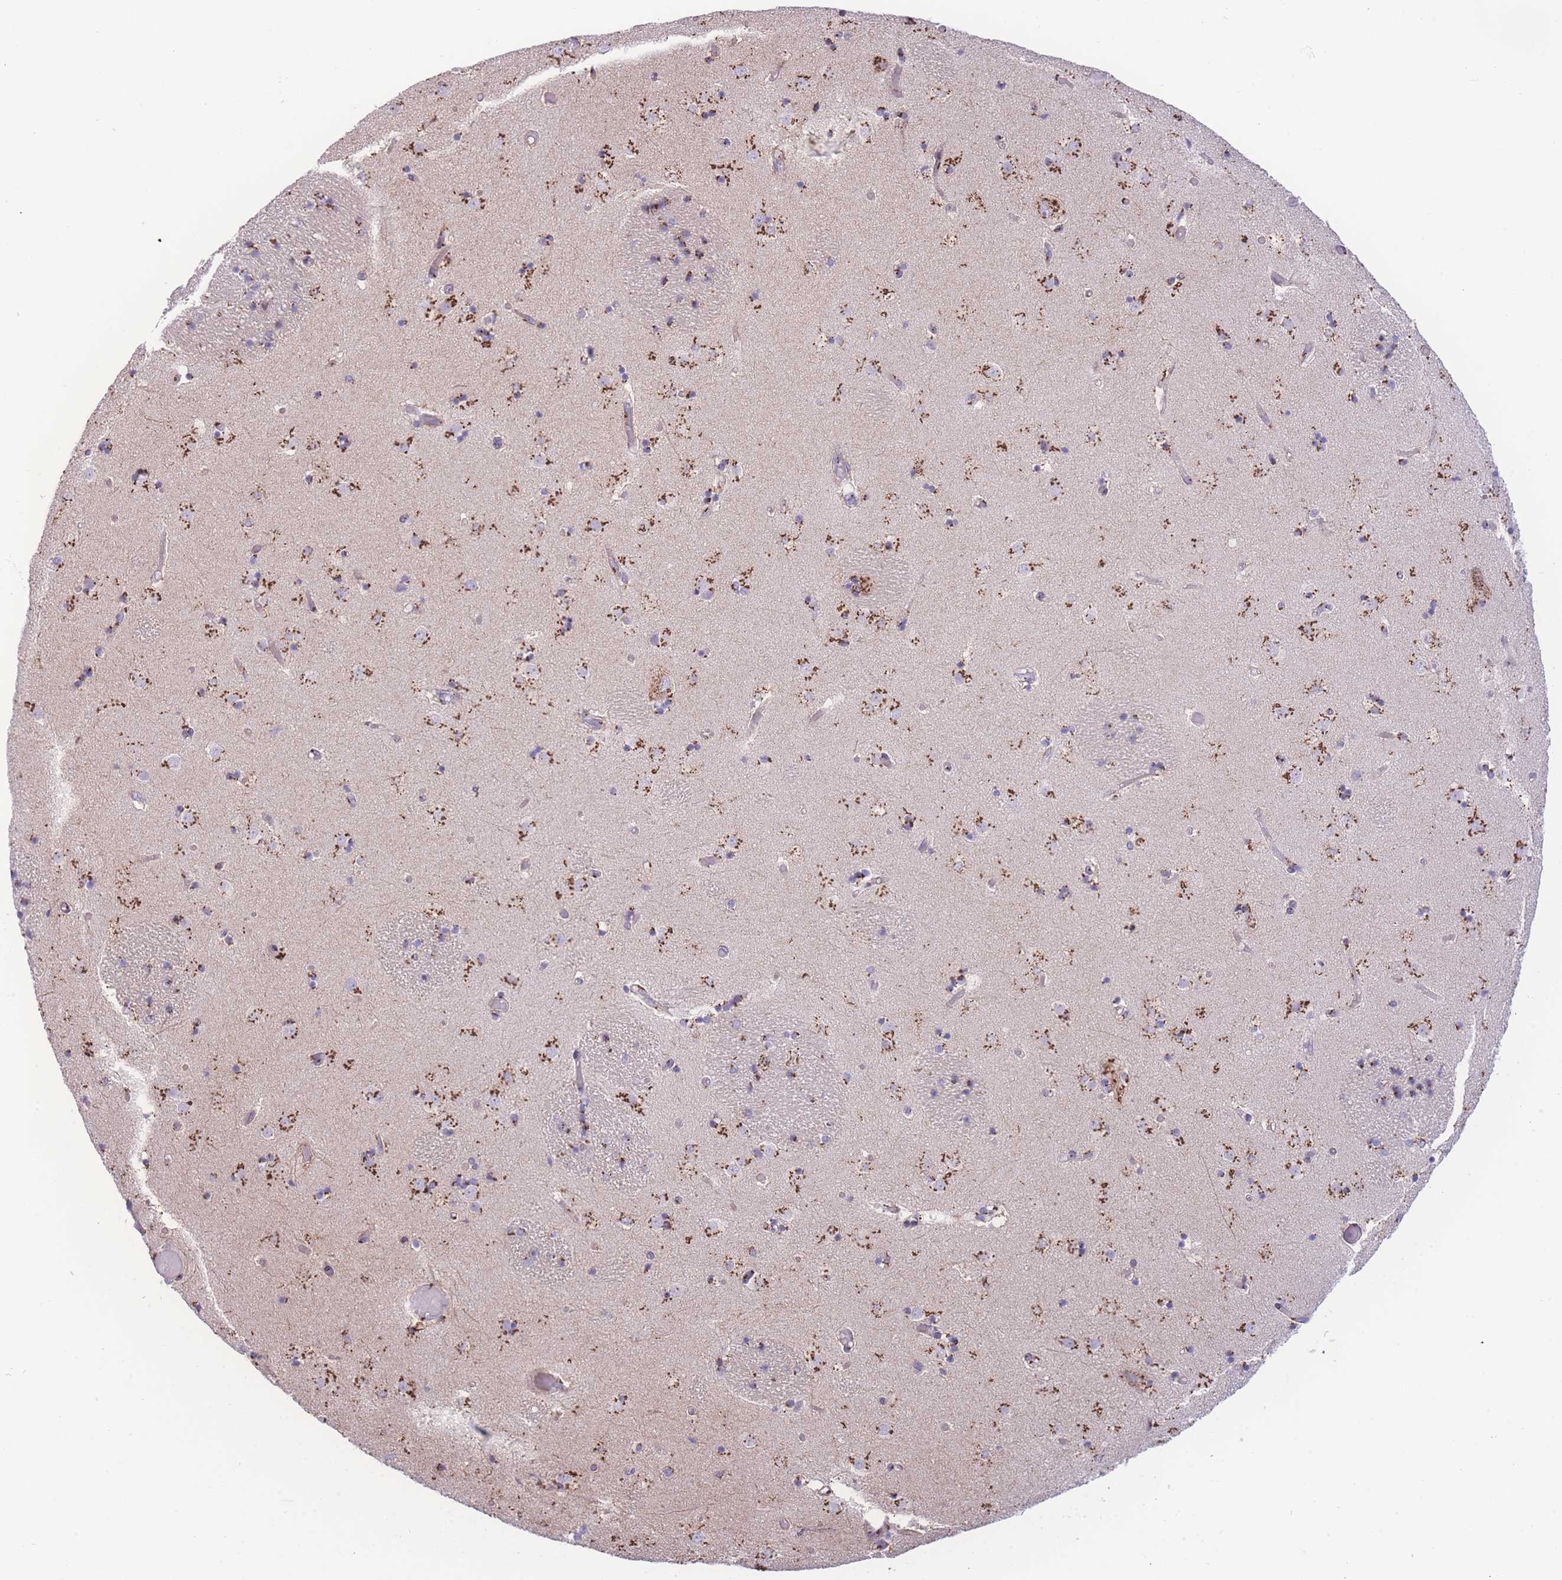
{"staining": {"intensity": "moderate", "quantity": ">75%", "location": "cytoplasmic/membranous"}, "tissue": "caudate", "cell_type": "Glial cells", "image_type": "normal", "snomed": [{"axis": "morphology", "description": "Normal tissue, NOS"}, {"axis": "topography", "description": "Lateral ventricle wall"}], "caption": "Immunohistochemistry (IHC) of unremarkable human caudate reveals medium levels of moderate cytoplasmic/membranous staining in approximately >75% of glial cells. The protein is shown in brown color, while the nuclei are stained blue.", "gene": "GOLM2", "patient": {"sex": "female", "age": 52}}